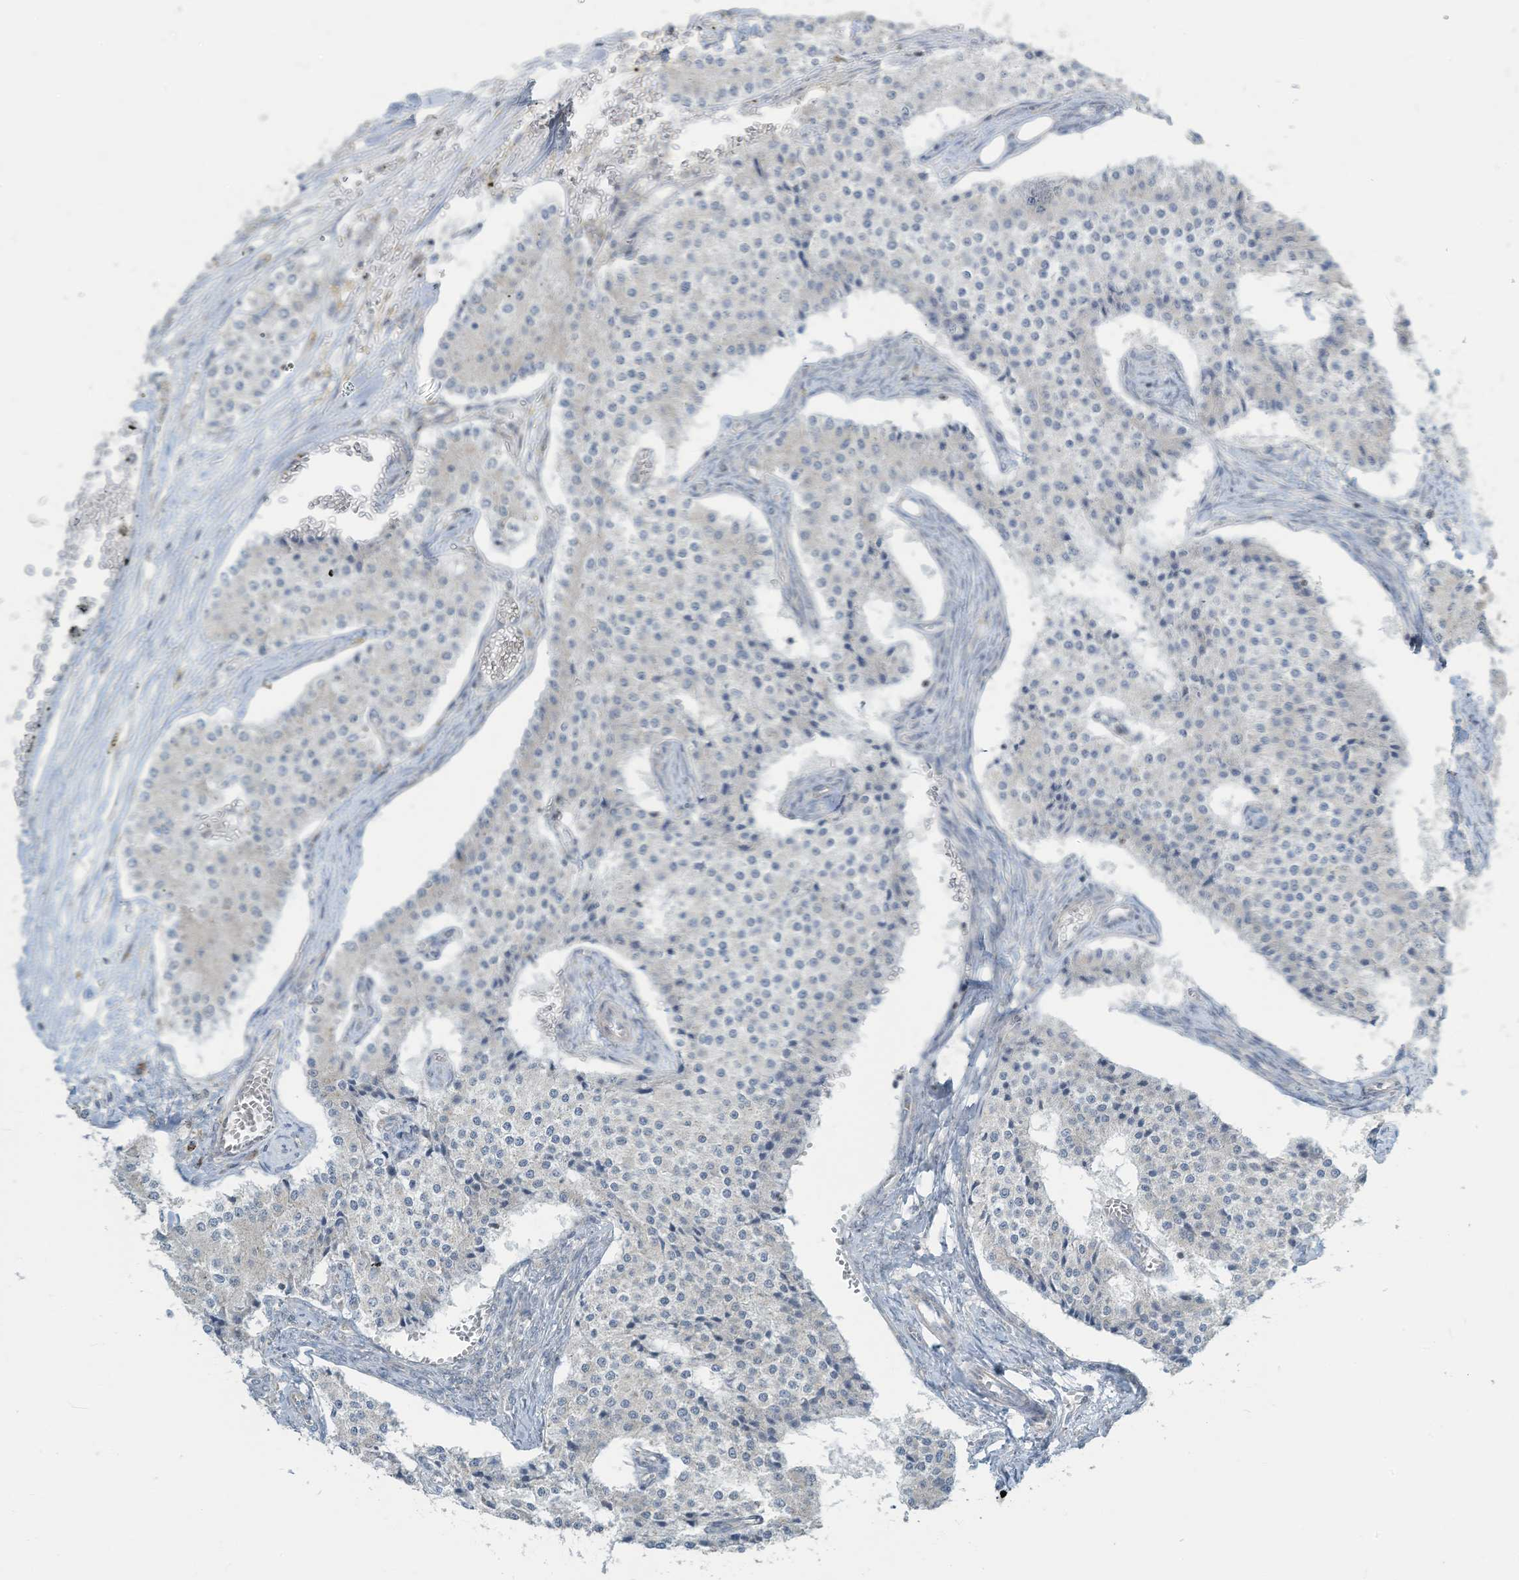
{"staining": {"intensity": "negative", "quantity": "none", "location": "none"}, "tissue": "carcinoid", "cell_type": "Tumor cells", "image_type": "cancer", "snomed": [{"axis": "morphology", "description": "Carcinoid, malignant, NOS"}, {"axis": "topography", "description": "Colon"}], "caption": "Carcinoid was stained to show a protein in brown. There is no significant positivity in tumor cells.", "gene": "PARVG", "patient": {"sex": "female", "age": 52}}